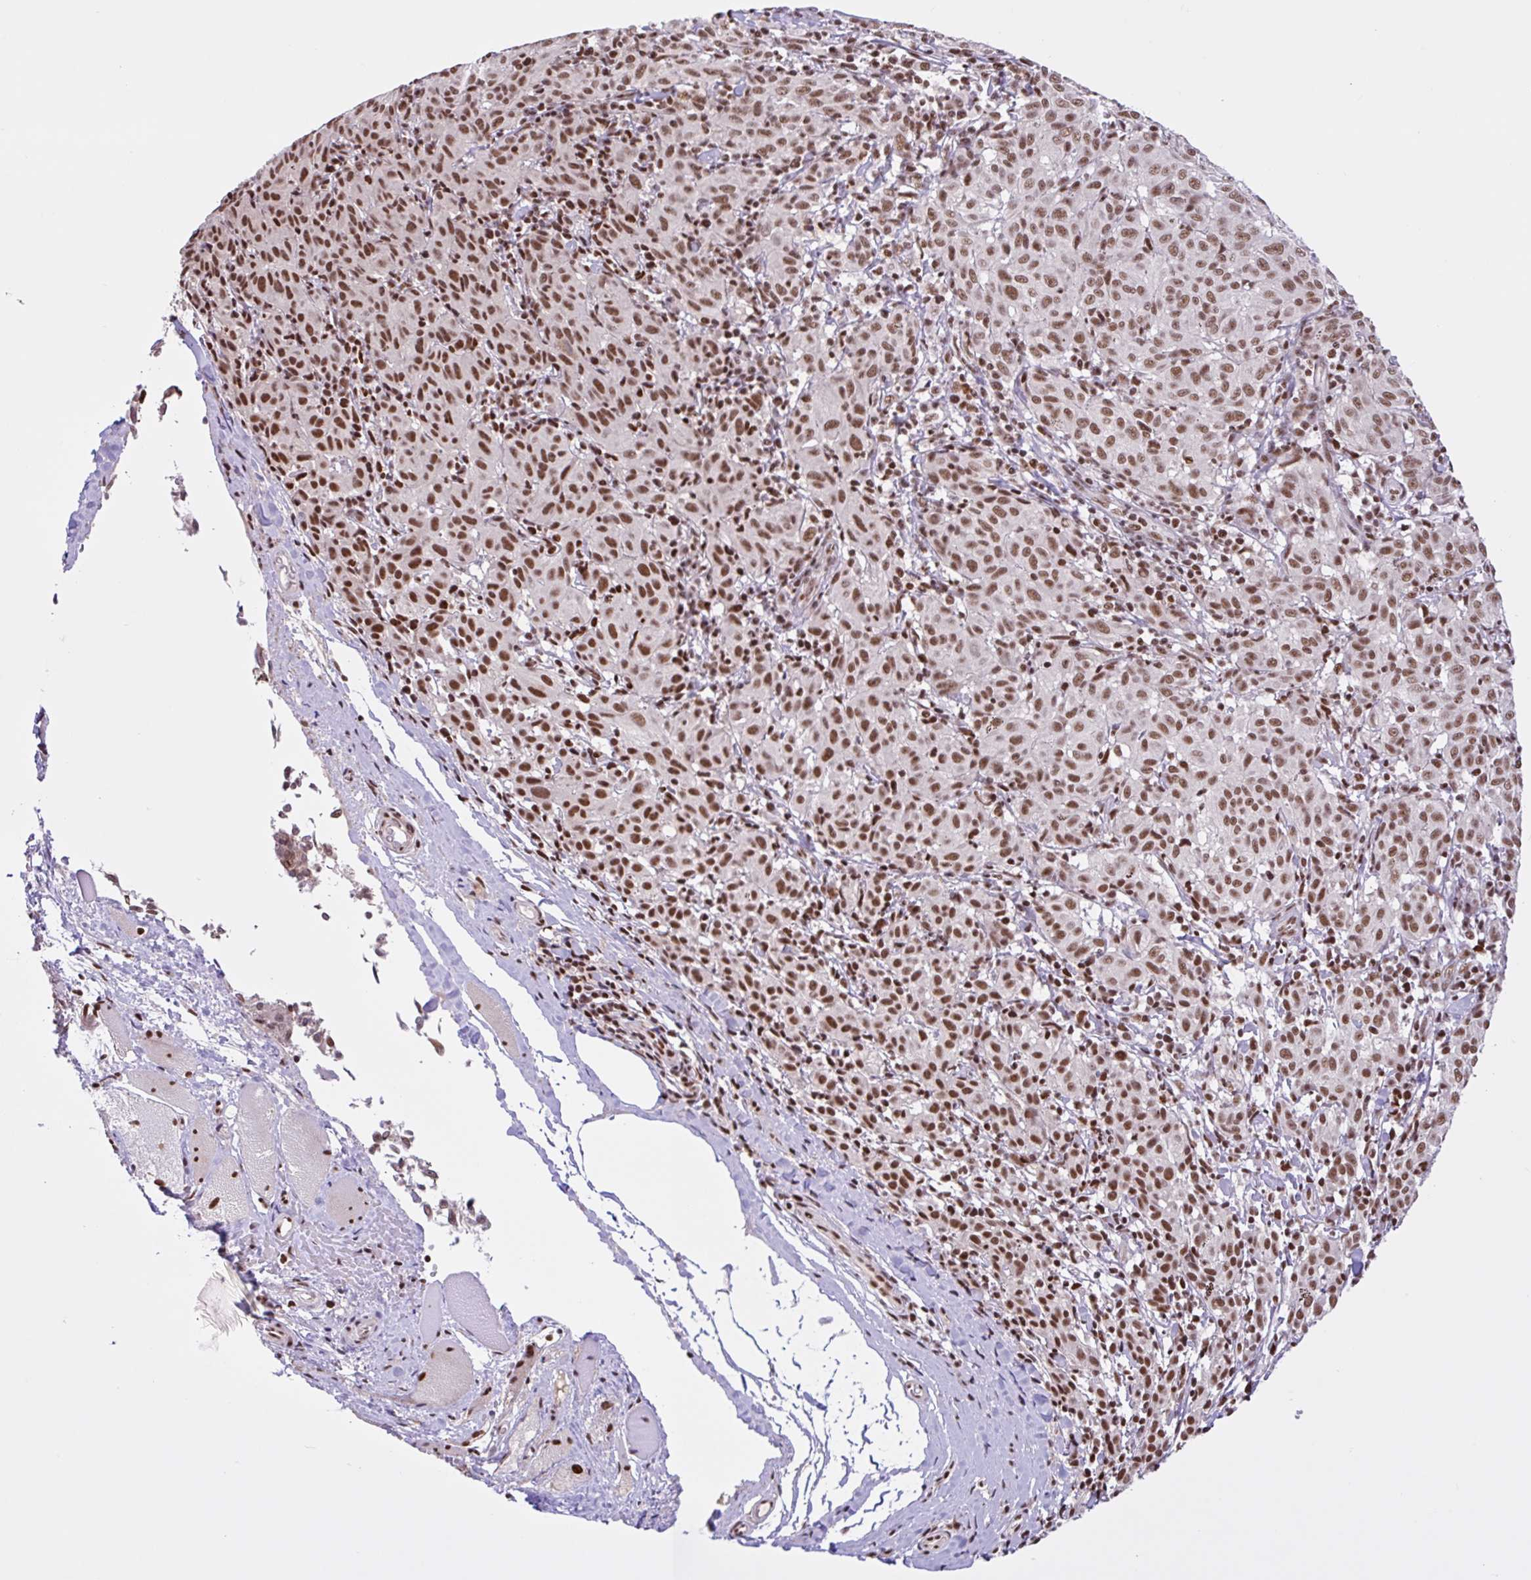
{"staining": {"intensity": "moderate", "quantity": ">75%", "location": "nuclear"}, "tissue": "melanoma", "cell_type": "Tumor cells", "image_type": "cancer", "snomed": [{"axis": "morphology", "description": "Malignant melanoma, NOS"}, {"axis": "topography", "description": "Skin"}], "caption": "IHC image of neoplastic tissue: malignant melanoma stained using immunohistochemistry (IHC) shows medium levels of moderate protein expression localized specifically in the nuclear of tumor cells, appearing as a nuclear brown color.", "gene": "CCDC12", "patient": {"sex": "female", "age": 72}}